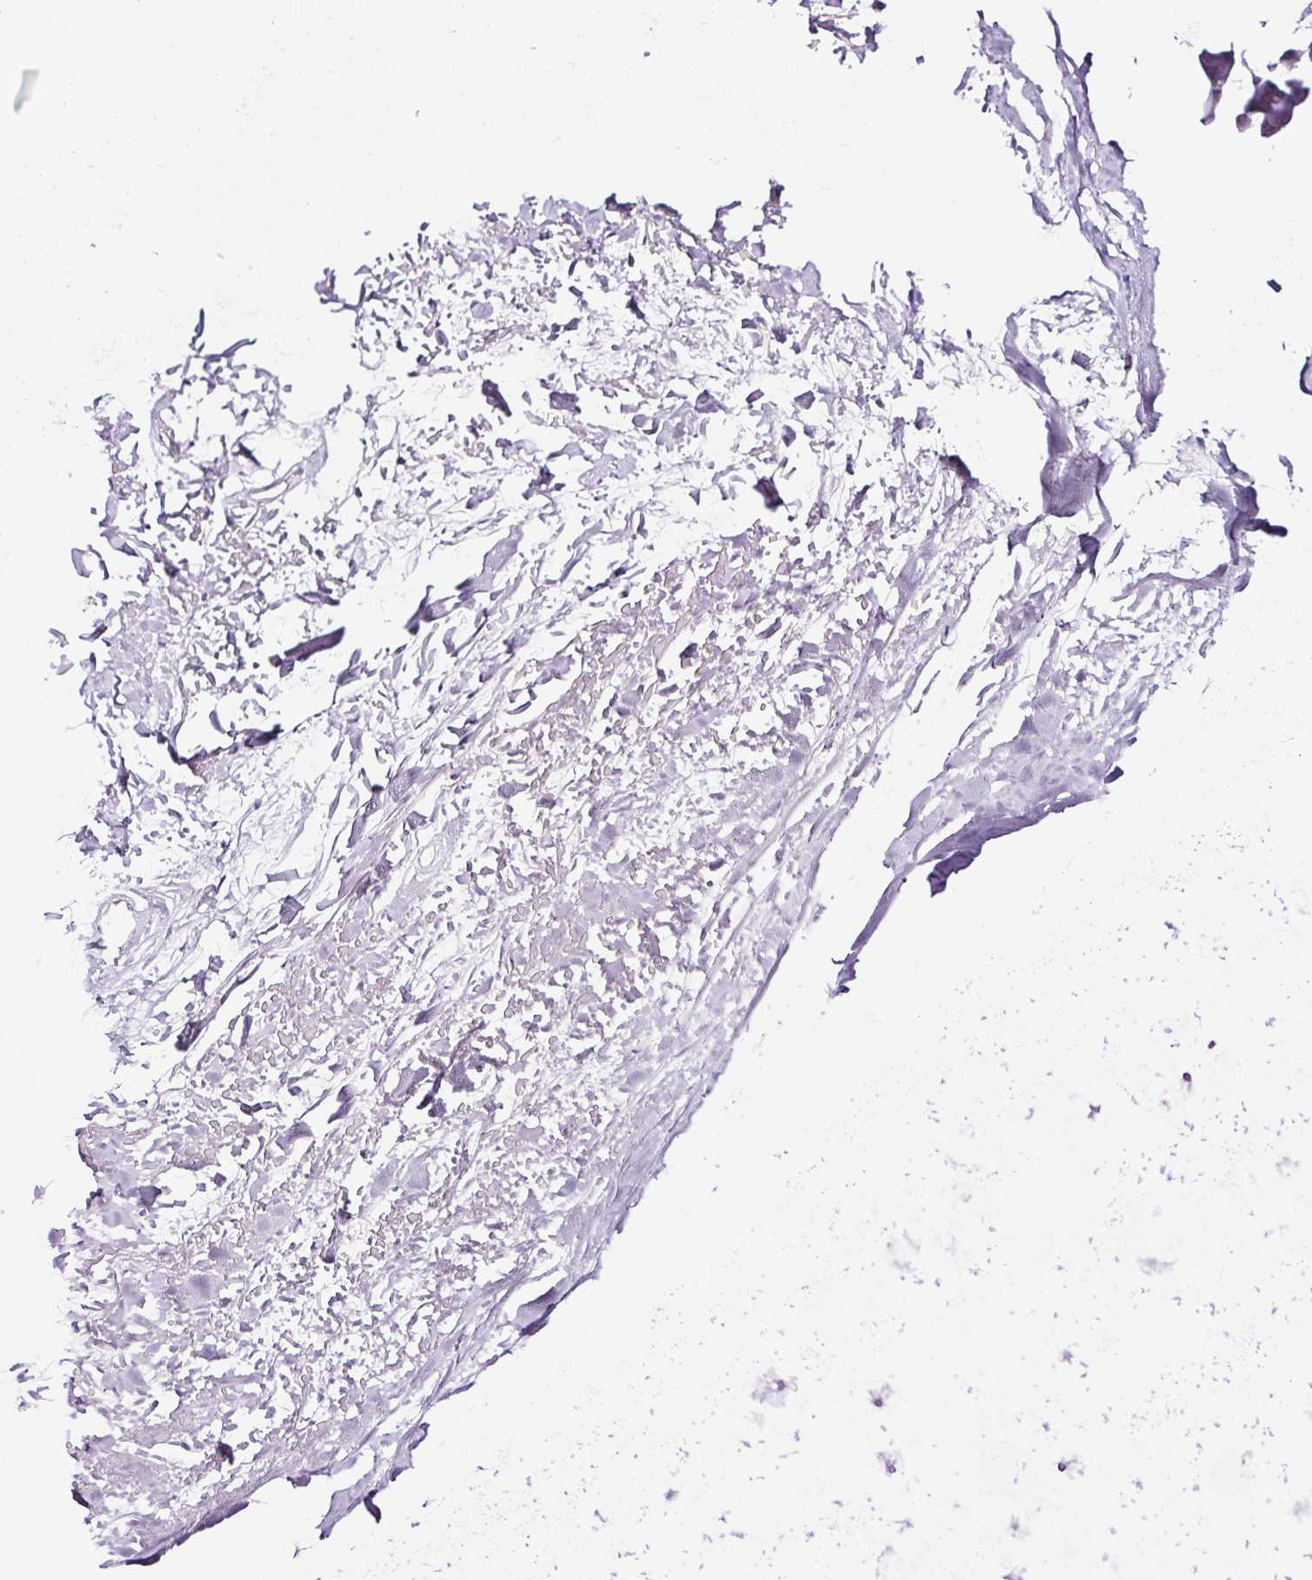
{"staining": {"intensity": "negative", "quantity": "none", "location": "none"}, "tissue": "adipose tissue", "cell_type": "Adipocytes", "image_type": "normal", "snomed": [{"axis": "morphology", "description": "Normal tissue, NOS"}, {"axis": "topography", "description": "Cartilage tissue"}], "caption": "Image shows no significant protein staining in adipocytes of normal adipose tissue. The staining is performed using DAB (3,3'-diaminobenzidine) brown chromogen with nuclei counter-stained in using hematoxylin.", "gene": "NPHS2", "patient": {"sex": "male", "age": 57}}